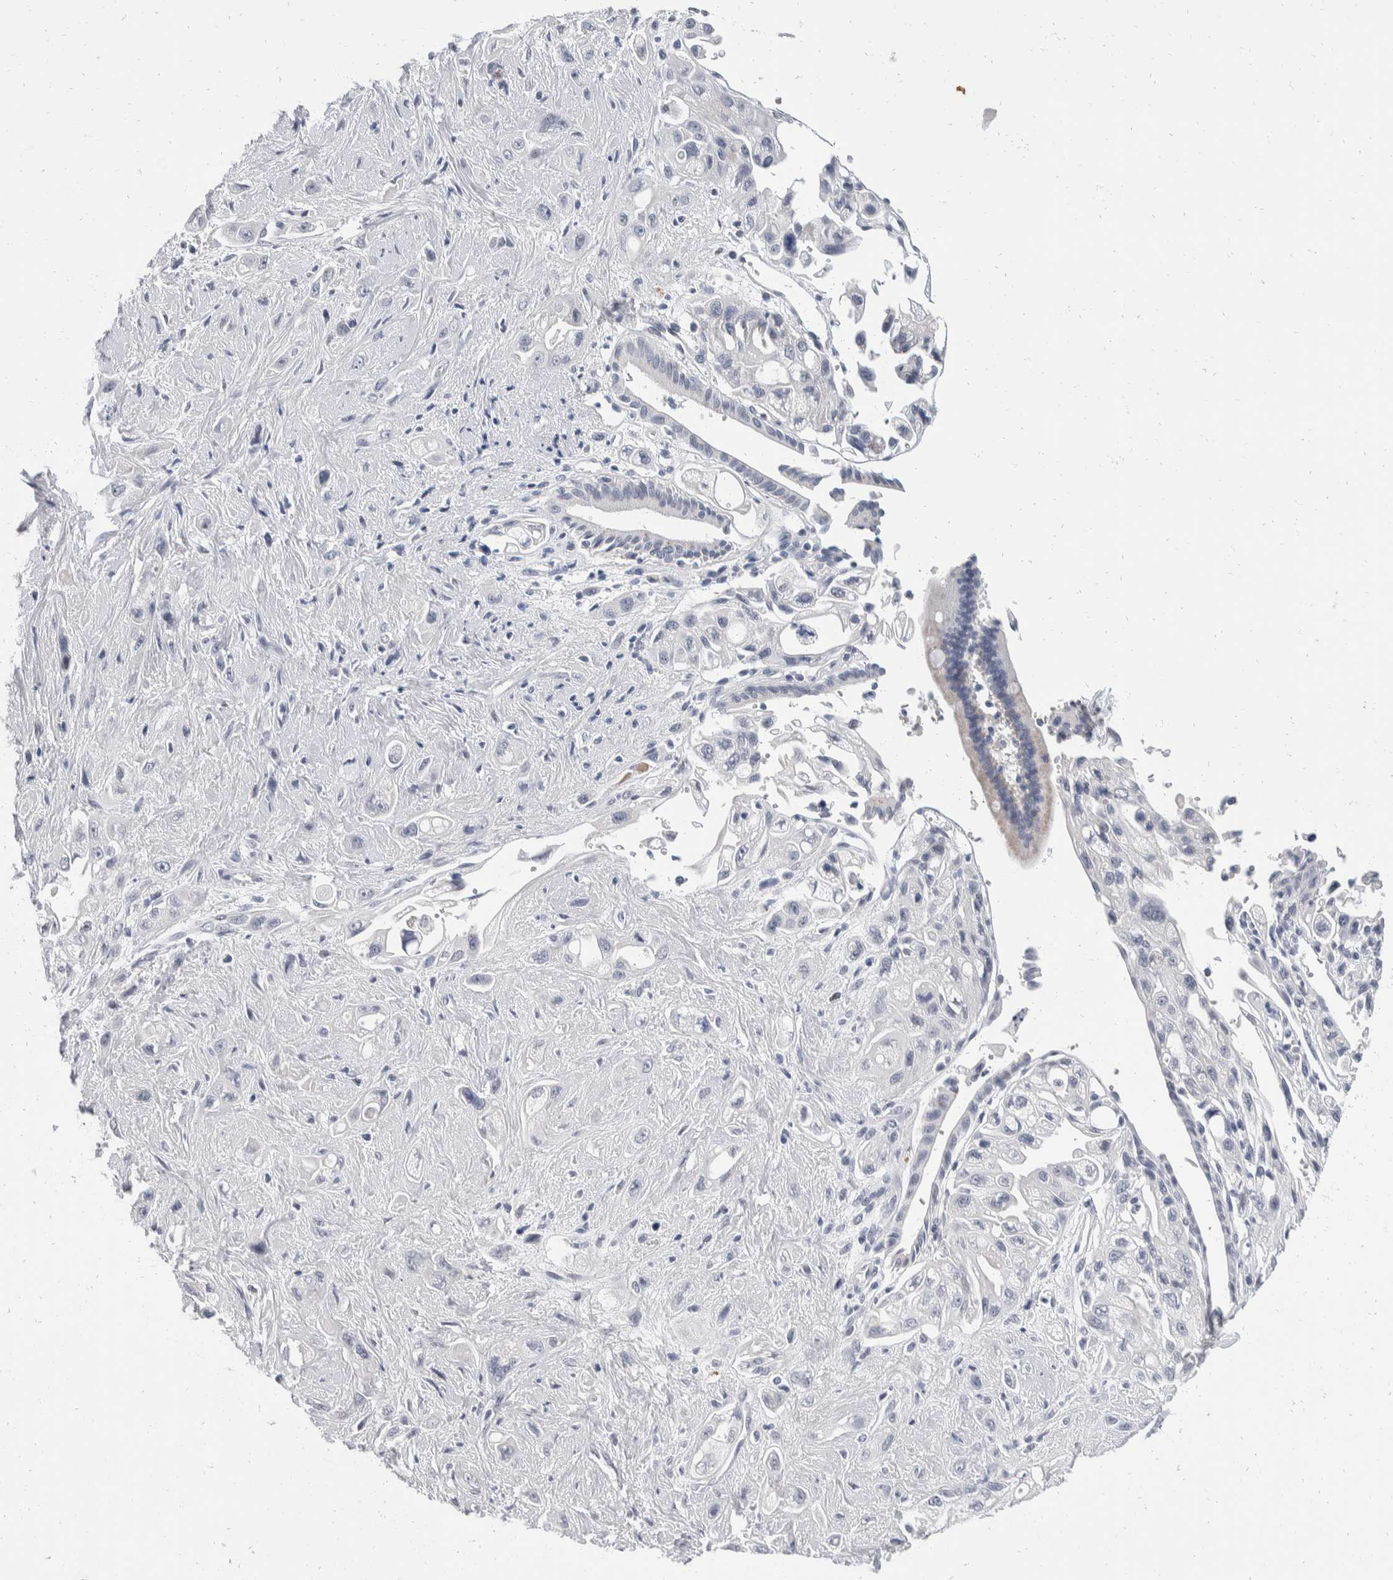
{"staining": {"intensity": "negative", "quantity": "none", "location": "none"}, "tissue": "pancreatic cancer", "cell_type": "Tumor cells", "image_type": "cancer", "snomed": [{"axis": "morphology", "description": "Adenocarcinoma, NOS"}, {"axis": "topography", "description": "Pancreas"}], "caption": "This micrograph is of pancreatic adenocarcinoma stained with IHC to label a protein in brown with the nuclei are counter-stained blue. There is no positivity in tumor cells.", "gene": "CATSPERD", "patient": {"sex": "female", "age": 66}}